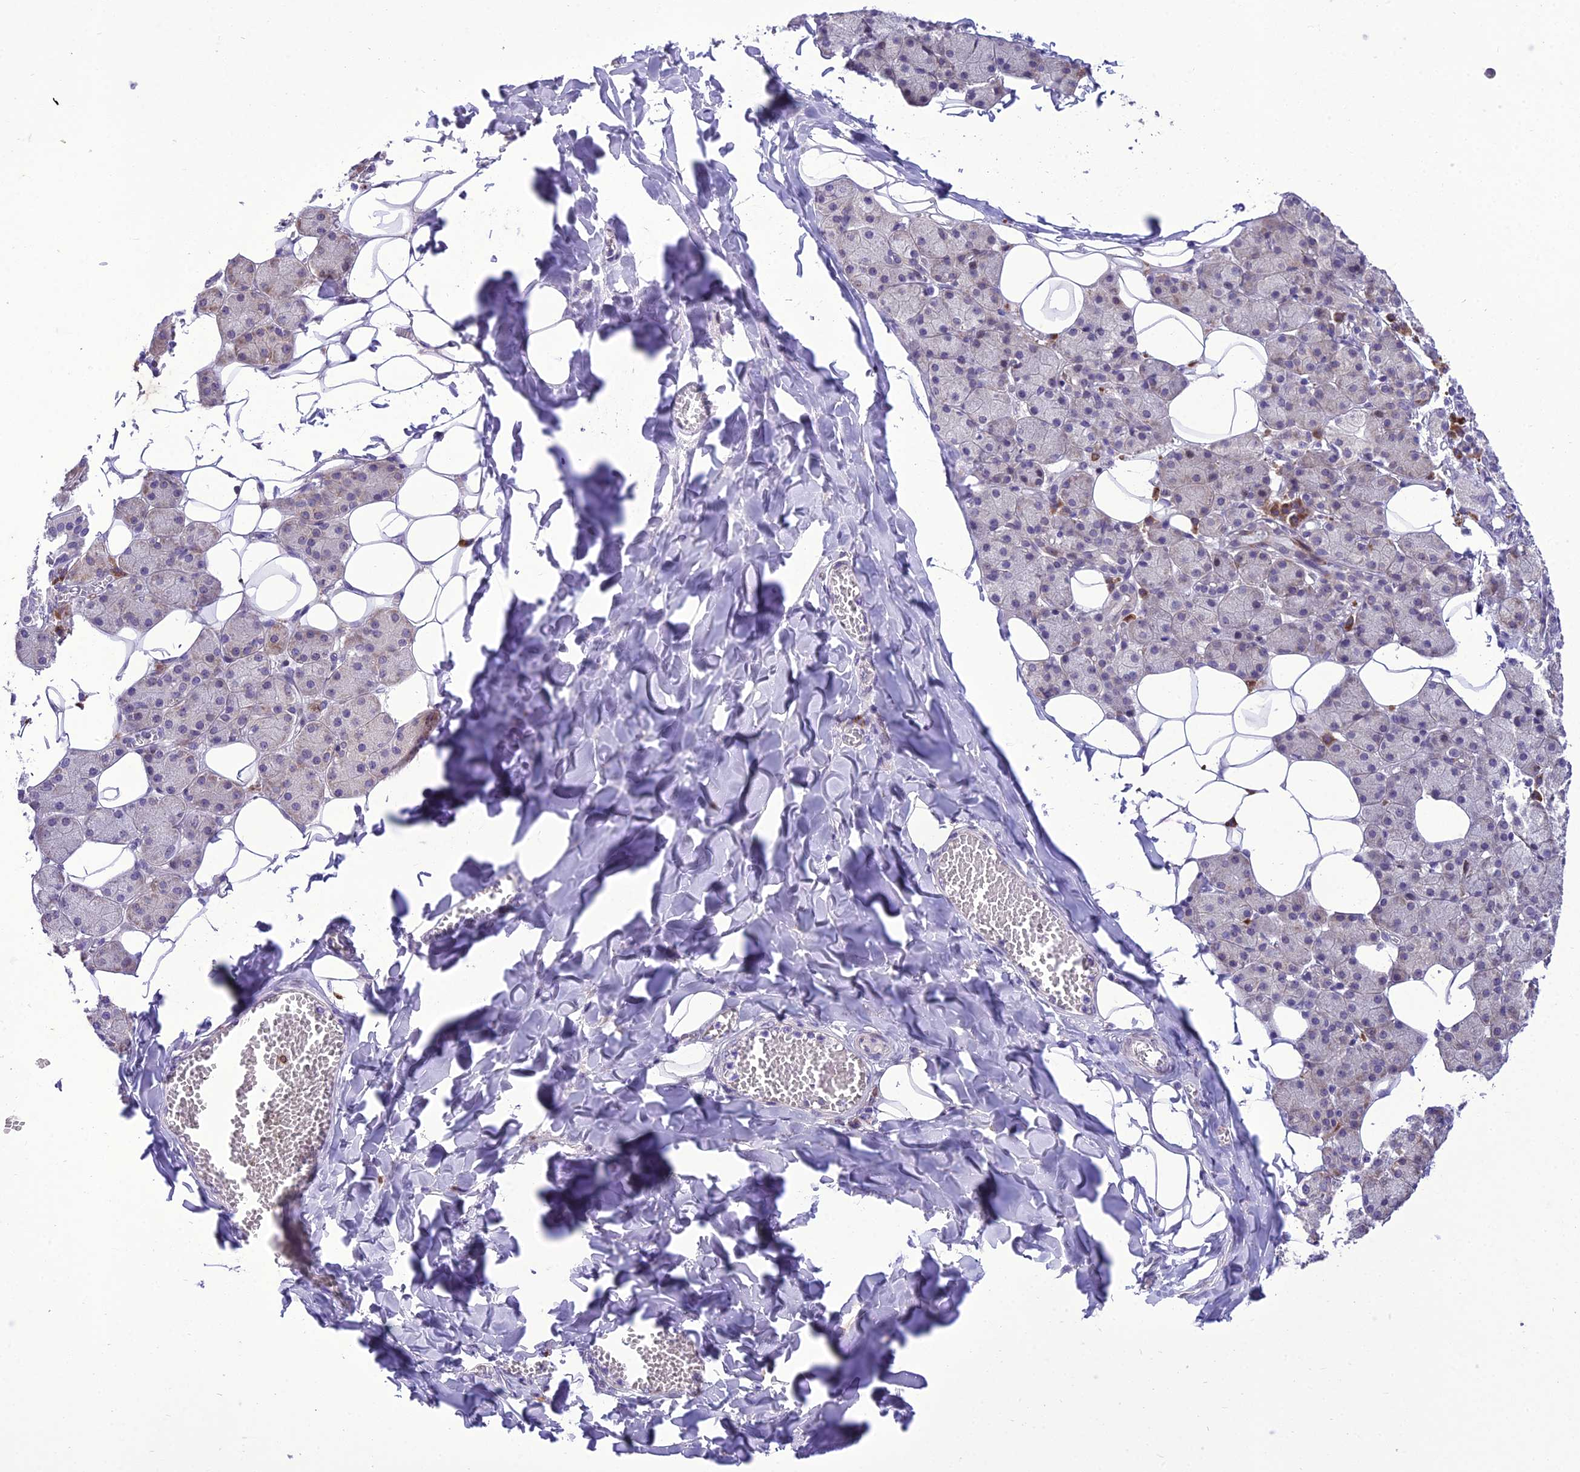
{"staining": {"intensity": "moderate", "quantity": "<25%", "location": "cytoplasmic/membranous"}, "tissue": "salivary gland", "cell_type": "Glandular cells", "image_type": "normal", "snomed": [{"axis": "morphology", "description": "Normal tissue, NOS"}, {"axis": "topography", "description": "Salivary gland"}], "caption": "Immunohistochemistry of benign salivary gland demonstrates low levels of moderate cytoplasmic/membranous expression in about <25% of glandular cells.", "gene": "NEURL2", "patient": {"sex": "female", "age": 33}}